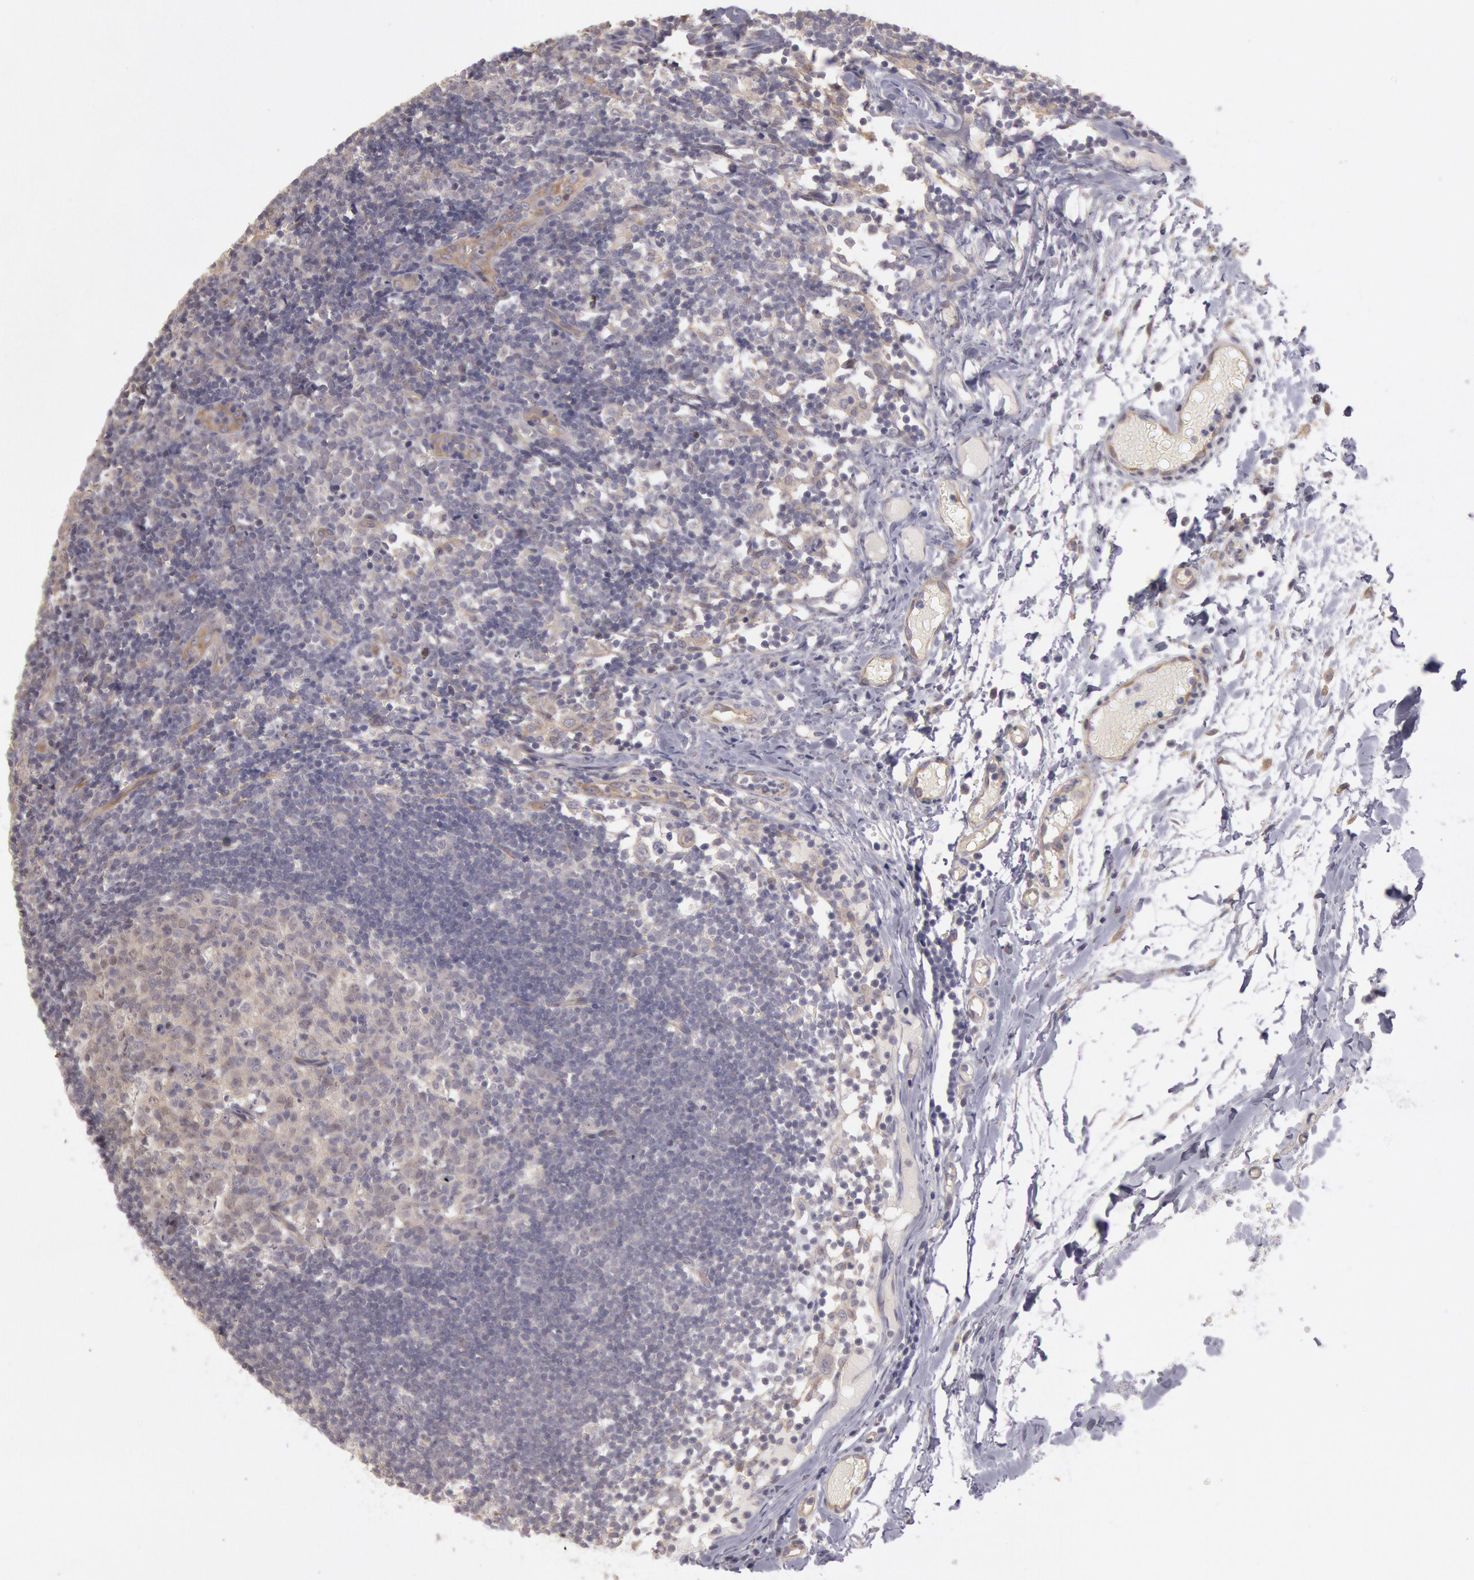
{"staining": {"intensity": "negative", "quantity": "none", "location": "none"}, "tissue": "lymph node", "cell_type": "Germinal center cells", "image_type": "normal", "snomed": [{"axis": "morphology", "description": "Normal tissue, NOS"}, {"axis": "morphology", "description": "Inflammation, NOS"}, {"axis": "topography", "description": "Lymph node"}, {"axis": "topography", "description": "Salivary gland"}], "caption": "High power microscopy photomicrograph of an immunohistochemistry micrograph of benign lymph node, revealing no significant positivity in germinal center cells.", "gene": "AMOTL1", "patient": {"sex": "male", "age": 3}}